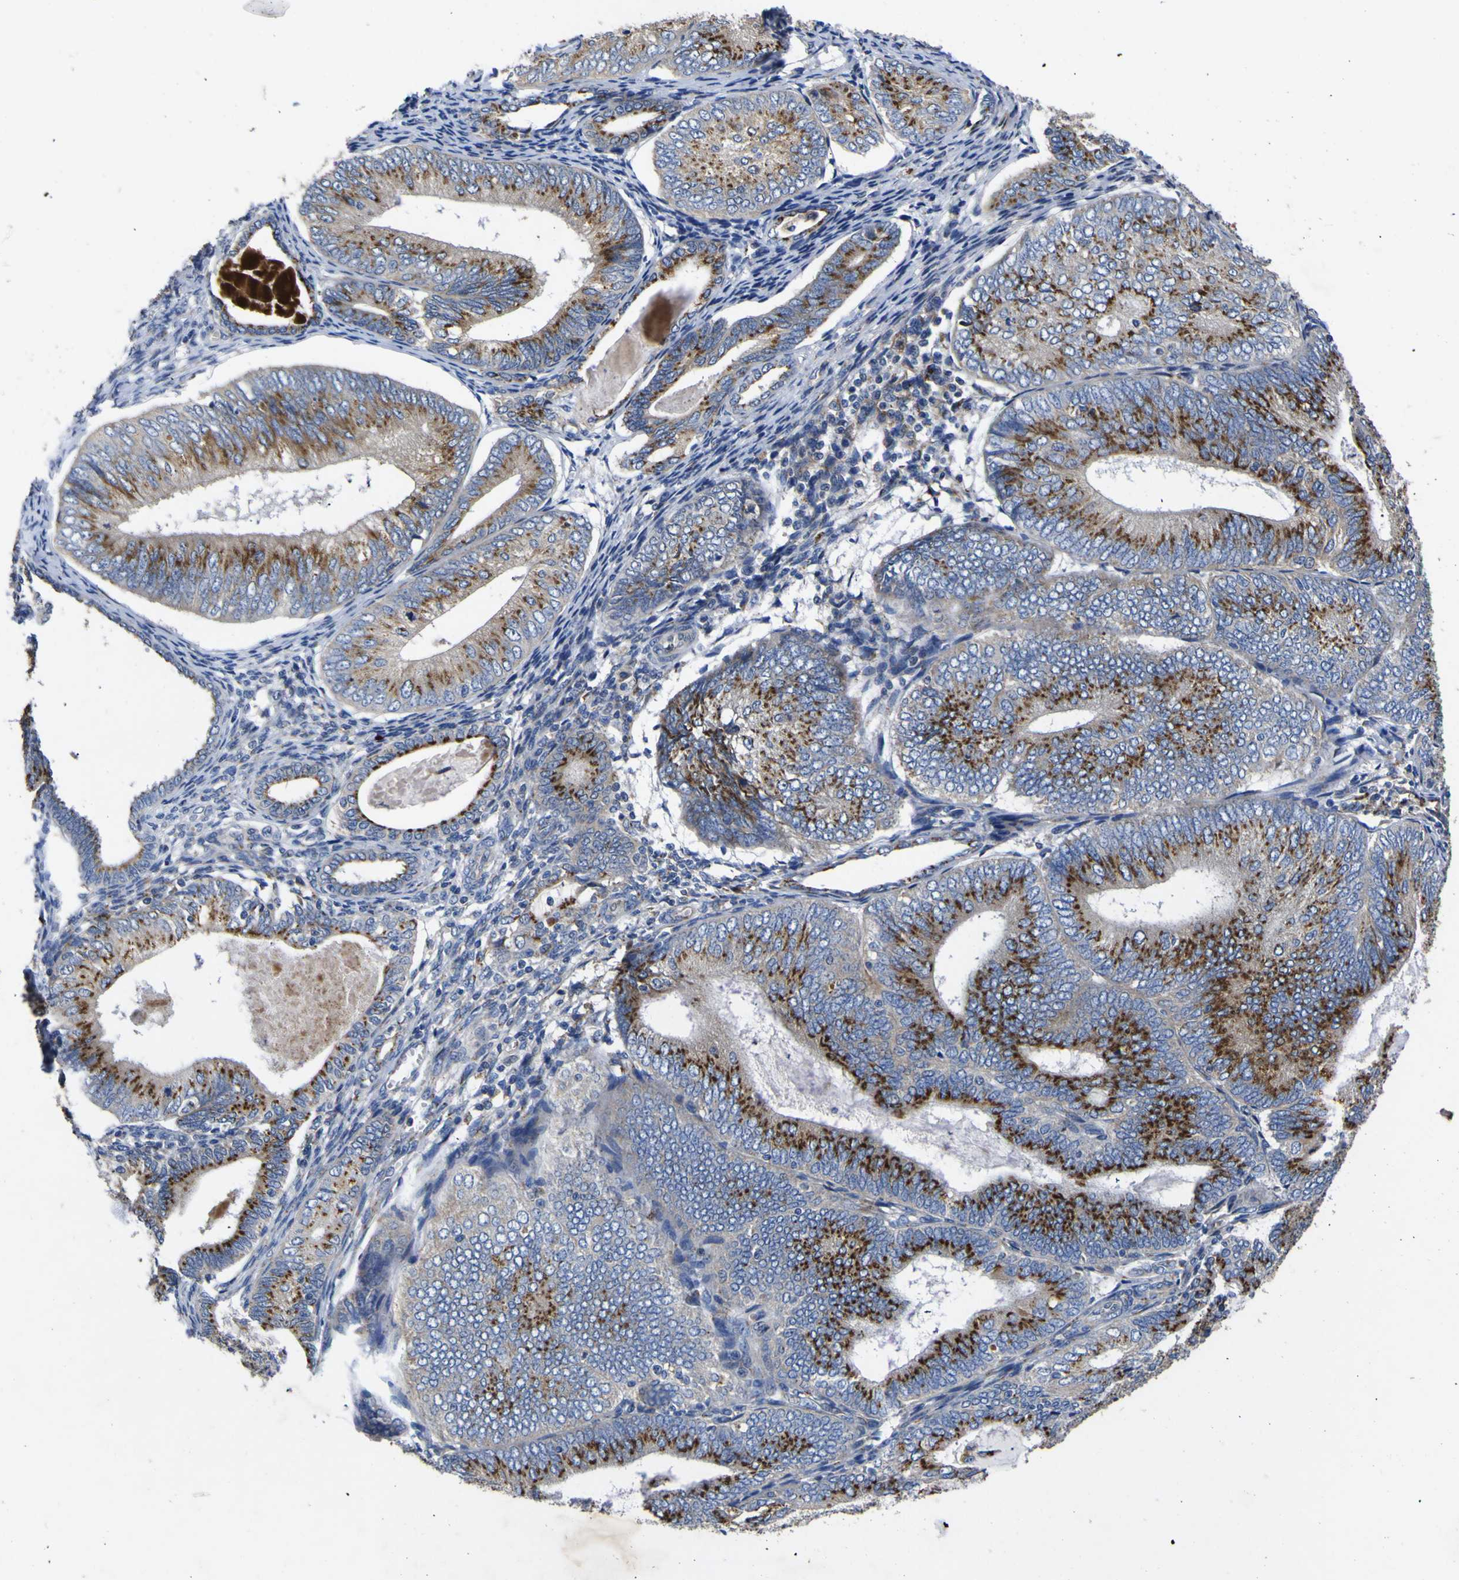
{"staining": {"intensity": "strong", "quantity": ">75%", "location": "cytoplasmic/membranous"}, "tissue": "endometrial cancer", "cell_type": "Tumor cells", "image_type": "cancer", "snomed": [{"axis": "morphology", "description": "Adenocarcinoma, NOS"}, {"axis": "topography", "description": "Endometrium"}], "caption": "Brown immunohistochemical staining in human endometrial adenocarcinoma exhibits strong cytoplasmic/membranous staining in approximately >75% of tumor cells.", "gene": "COA1", "patient": {"sex": "female", "age": 81}}